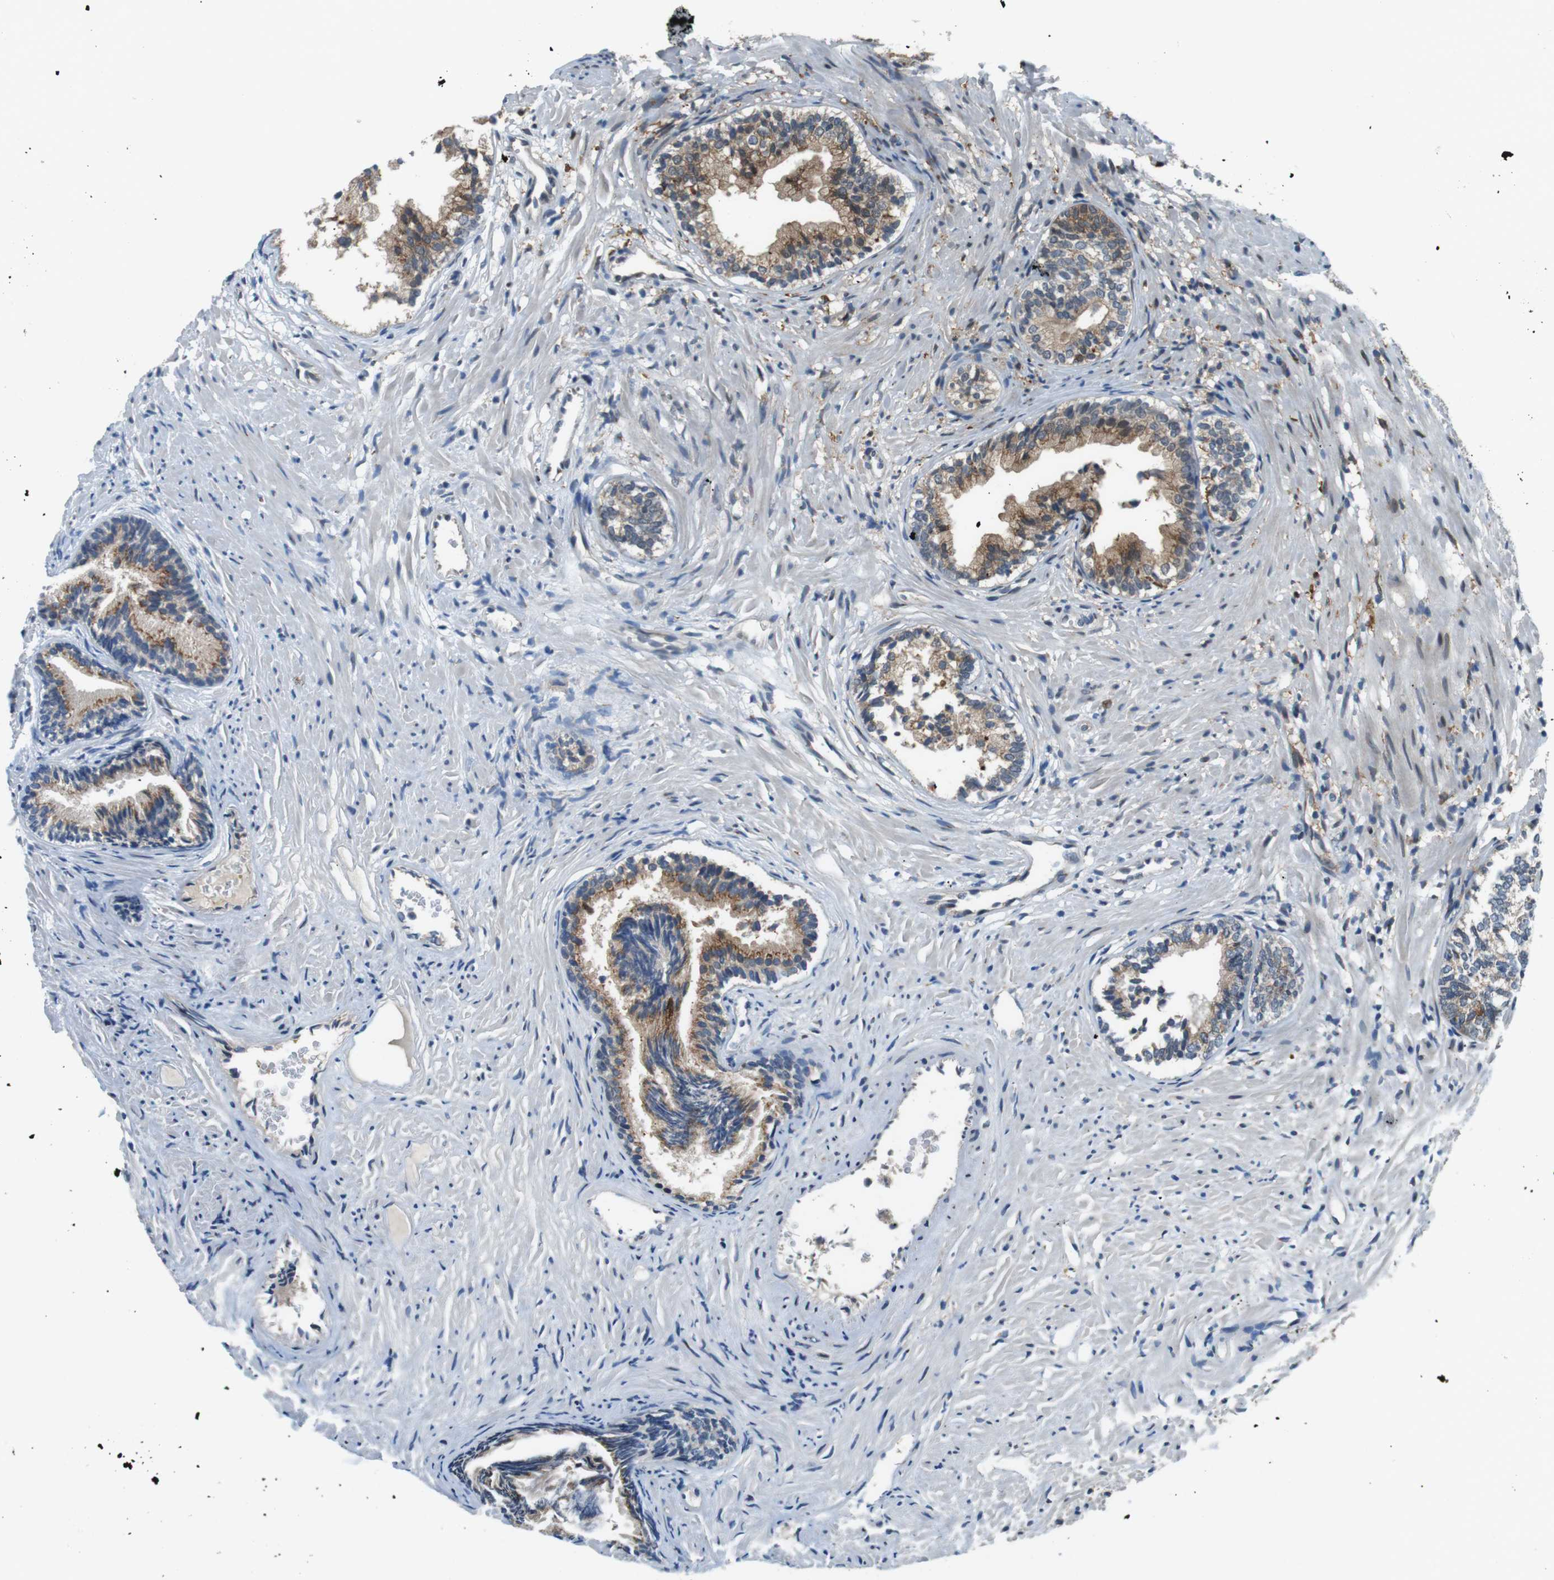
{"staining": {"intensity": "moderate", "quantity": ">75%", "location": "cytoplasmic/membranous"}, "tissue": "prostate", "cell_type": "Glandular cells", "image_type": "normal", "snomed": [{"axis": "morphology", "description": "Normal tissue, NOS"}, {"axis": "topography", "description": "Prostate"}], "caption": "Protein positivity by IHC demonstrates moderate cytoplasmic/membranous positivity in approximately >75% of glandular cells in benign prostate. The protein is stained brown, and the nuclei are stained in blue (DAB IHC with brightfield microscopy, high magnification).", "gene": "PALD1", "patient": {"sex": "male", "age": 76}}